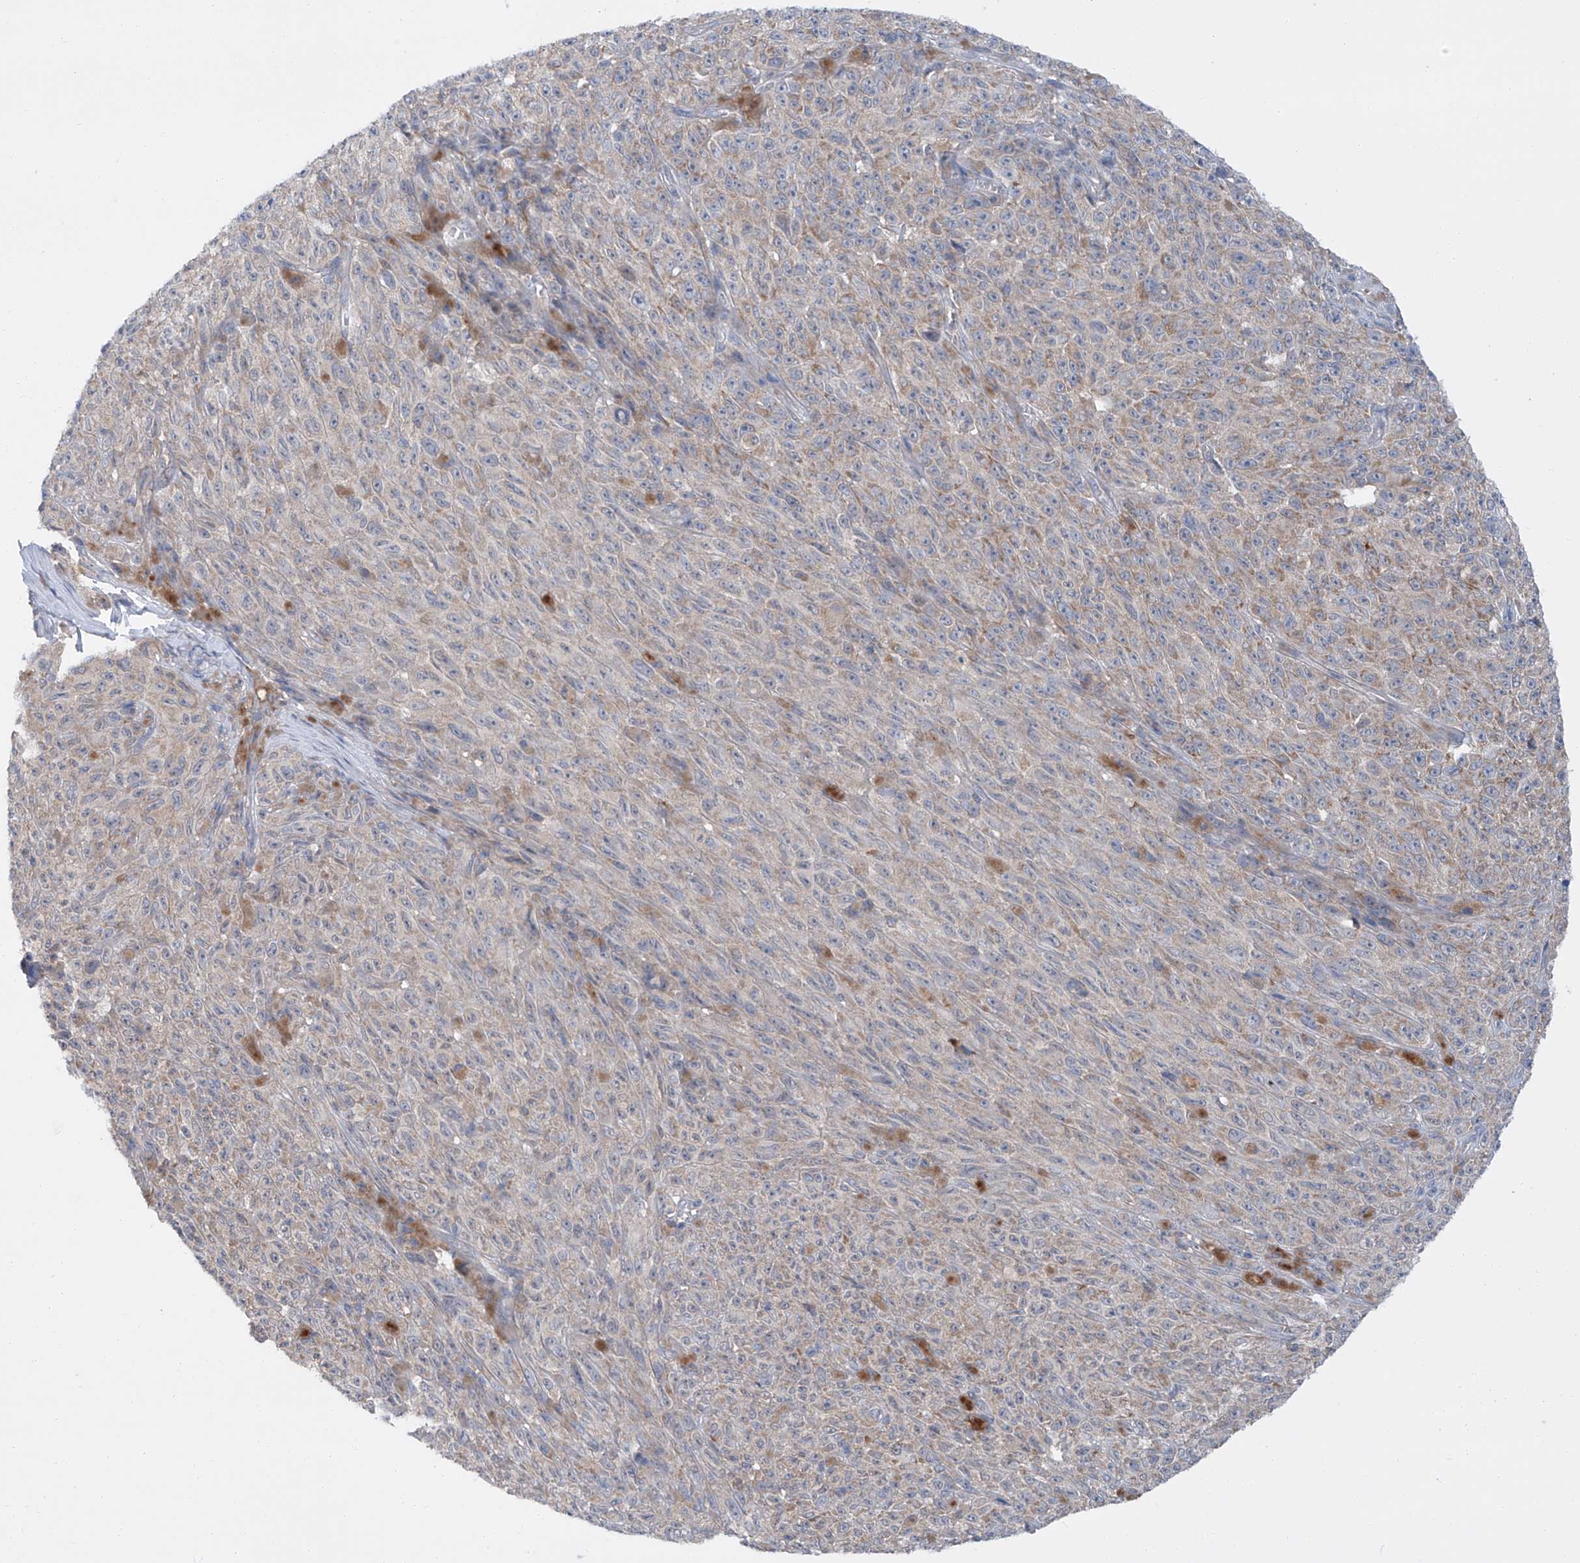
{"staining": {"intensity": "weak", "quantity": "<25%", "location": "cytoplasmic/membranous"}, "tissue": "melanoma", "cell_type": "Tumor cells", "image_type": "cancer", "snomed": [{"axis": "morphology", "description": "Malignant melanoma, NOS"}, {"axis": "topography", "description": "Skin"}], "caption": "This is a photomicrograph of immunohistochemistry staining of malignant melanoma, which shows no positivity in tumor cells. (IHC, brightfield microscopy, high magnification).", "gene": "SIX4", "patient": {"sex": "female", "age": 82}}